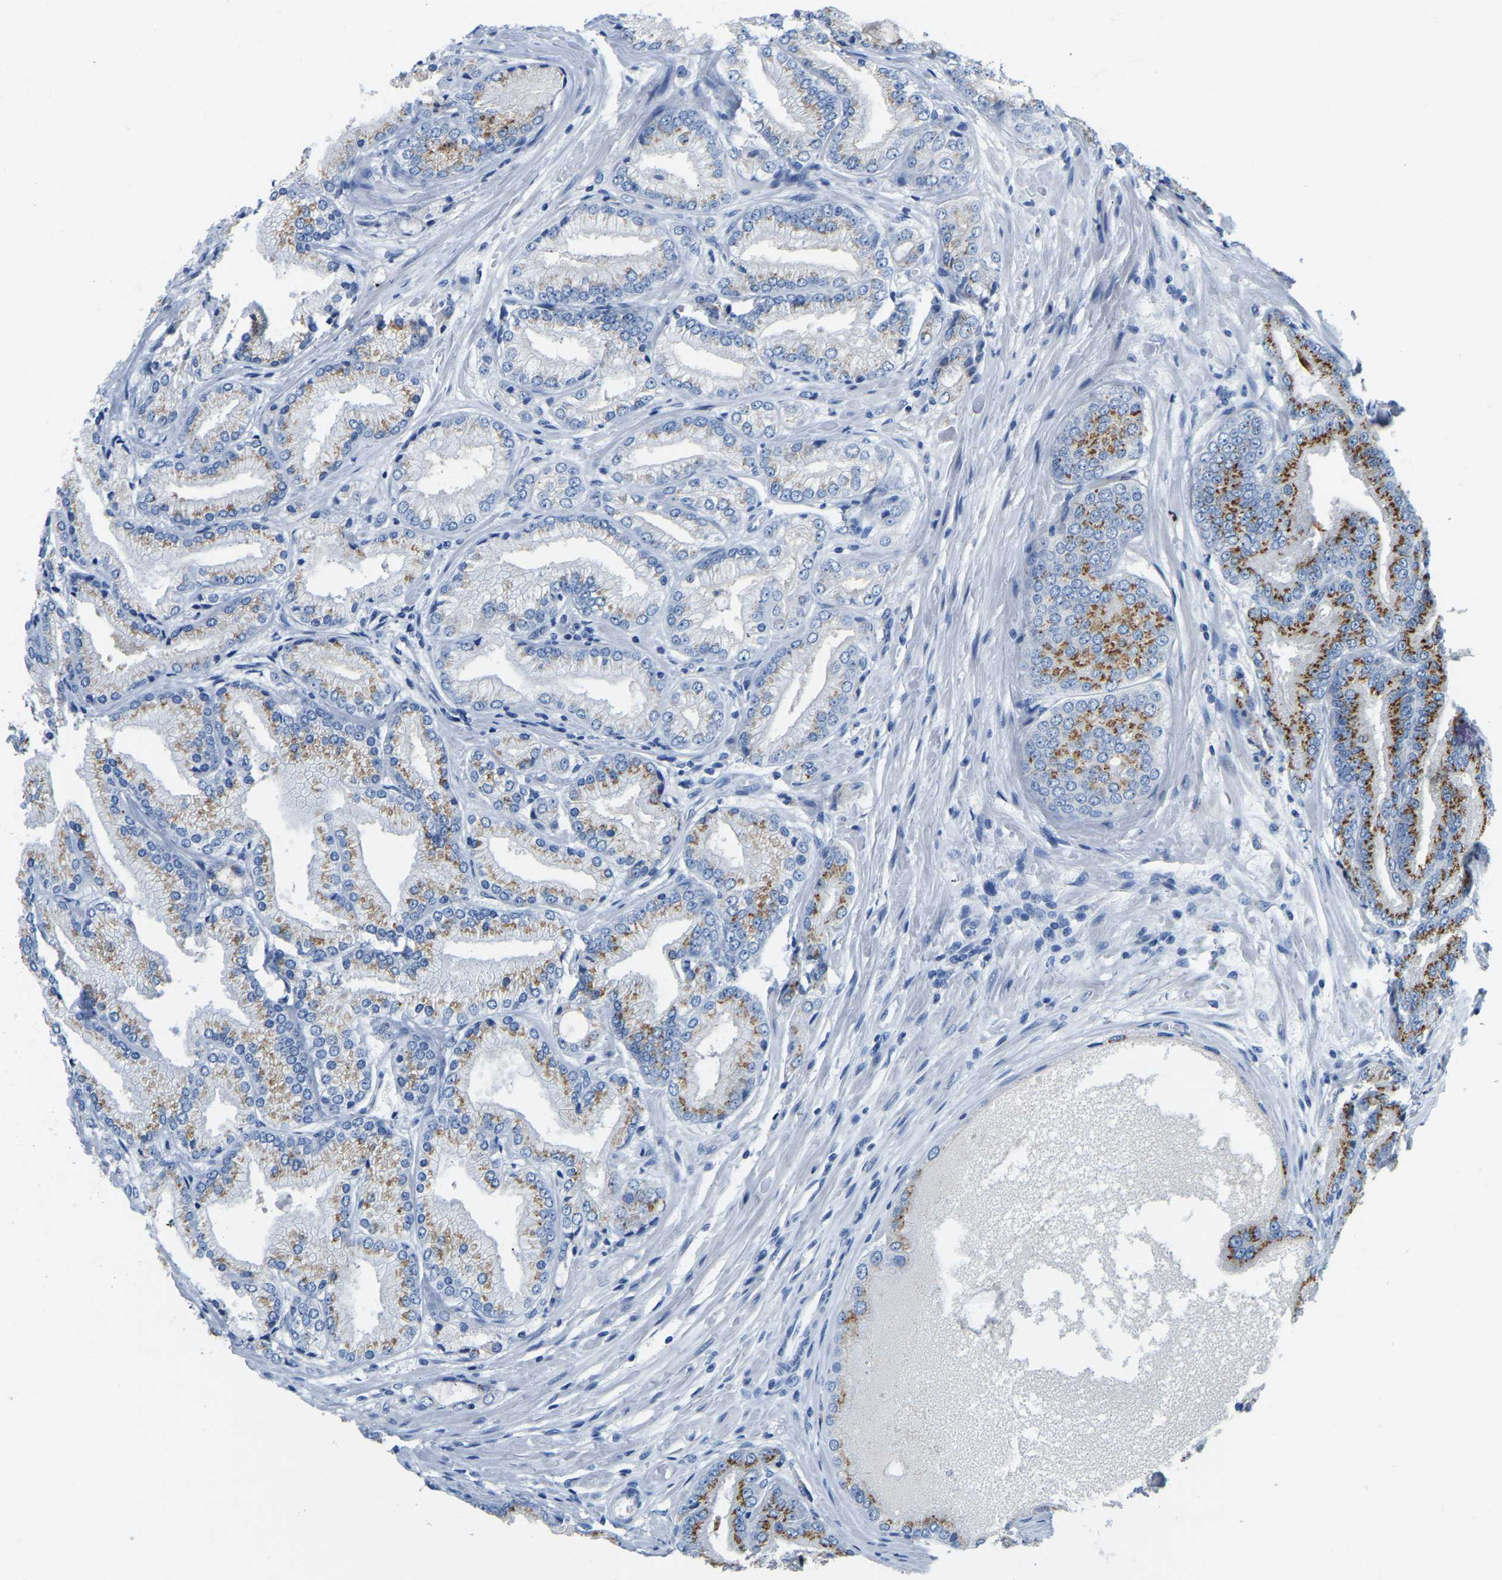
{"staining": {"intensity": "moderate", "quantity": ">75%", "location": "cytoplasmic/membranous"}, "tissue": "prostate cancer", "cell_type": "Tumor cells", "image_type": "cancer", "snomed": [{"axis": "morphology", "description": "Adenocarcinoma, High grade"}, {"axis": "topography", "description": "Prostate"}], "caption": "Immunohistochemistry (IHC) staining of prostate adenocarcinoma (high-grade), which exhibits medium levels of moderate cytoplasmic/membranous expression in approximately >75% of tumor cells indicating moderate cytoplasmic/membranous protein positivity. The staining was performed using DAB (3,3'-diaminobenzidine) (brown) for protein detection and nuclei were counterstained in hematoxylin (blue).", "gene": "FAM174A", "patient": {"sex": "male", "age": 59}}